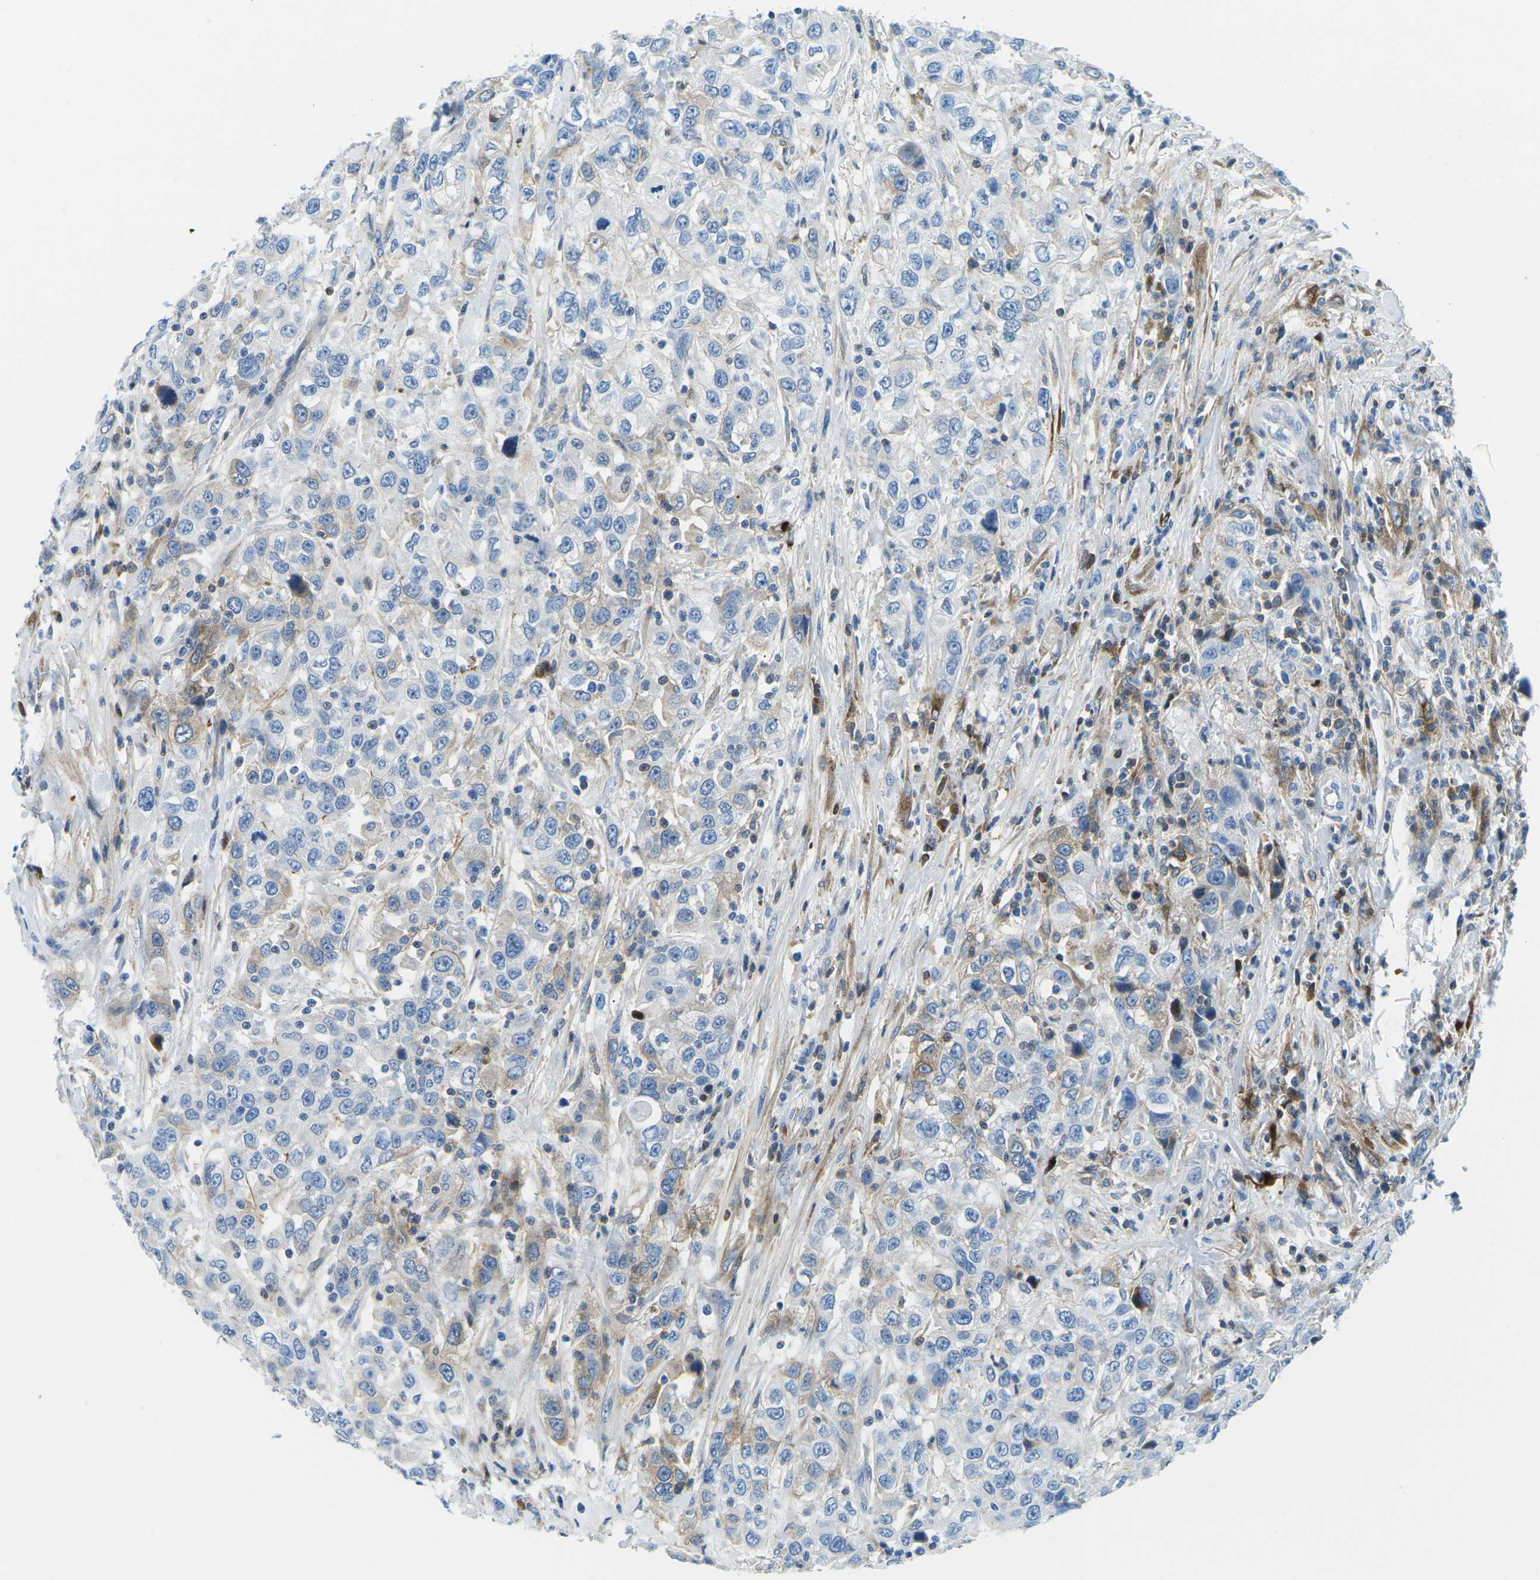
{"staining": {"intensity": "weak", "quantity": "<25%", "location": "cytoplasmic/membranous"}, "tissue": "urothelial cancer", "cell_type": "Tumor cells", "image_type": "cancer", "snomed": [{"axis": "morphology", "description": "Urothelial carcinoma, High grade"}, {"axis": "topography", "description": "Urinary bladder"}], "caption": "IHC micrograph of human urothelial cancer stained for a protein (brown), which reveals no staining in tumor cells.", "gene": "CFB", "patient": {"sex": "female", "age": 80}}